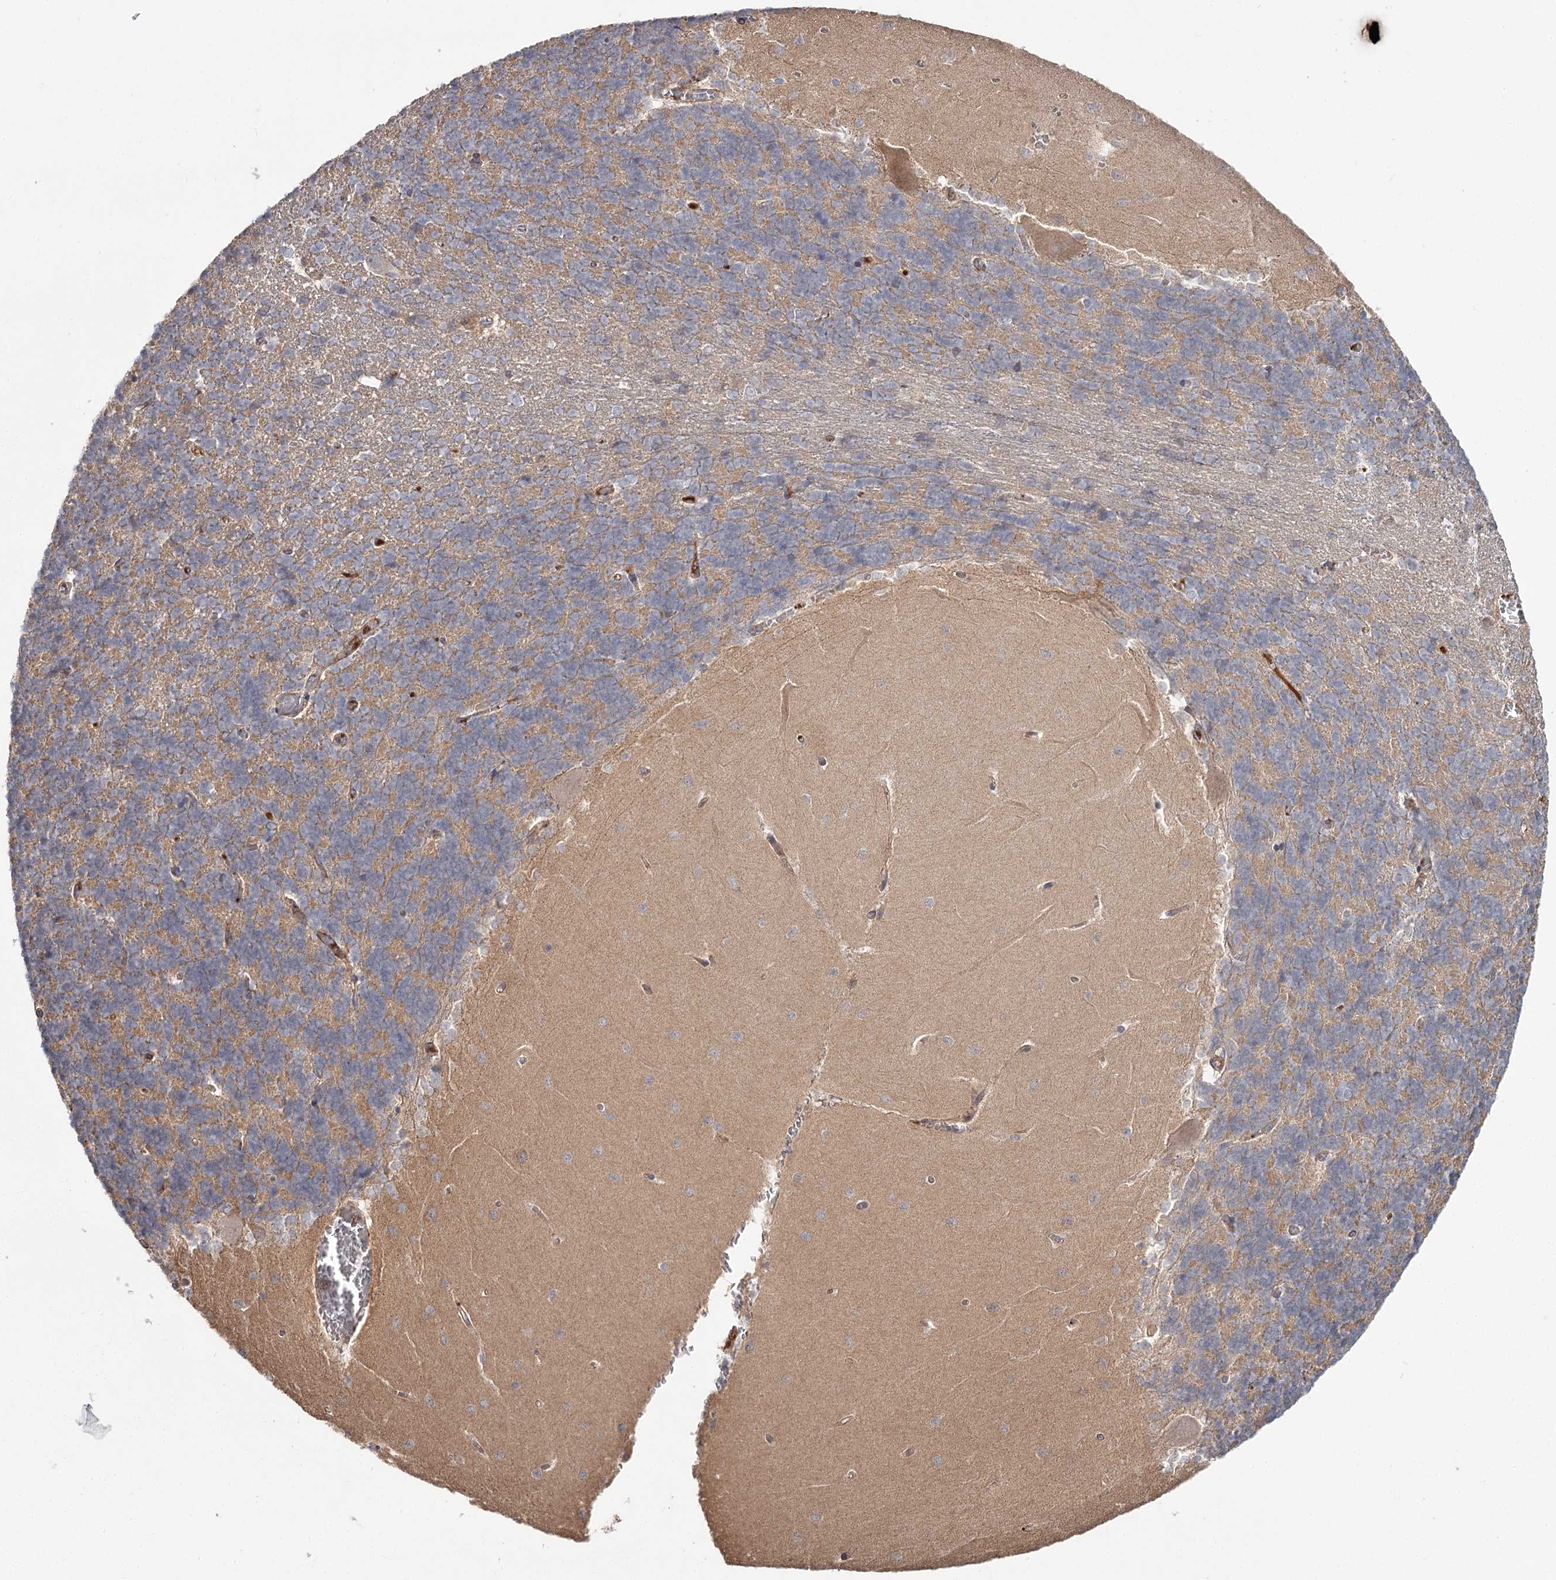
{"staining": {"intensity": "negative", "quantity": "none", "location": "none"}, "tissue": "cerebellum", "cell_type": "Cells in granular layer", "image_type": "normal", "snomed": [{"axis": "morphology", "description": "Normal tissue, NOS"}, {"axis": "topography", "description": "Cerebellum"}], "caption": "This is a photomicrograph of immunohistochemistry staining of benign cerebellum, which shows no expression in cells in granular layer. (Brightfield microscopy of DAB (3,3'-diaminobenzidine) immunohistochemistry at high magnification).", "gene": "DHRS9", "patient": {"sex": "male", "age": 37}}